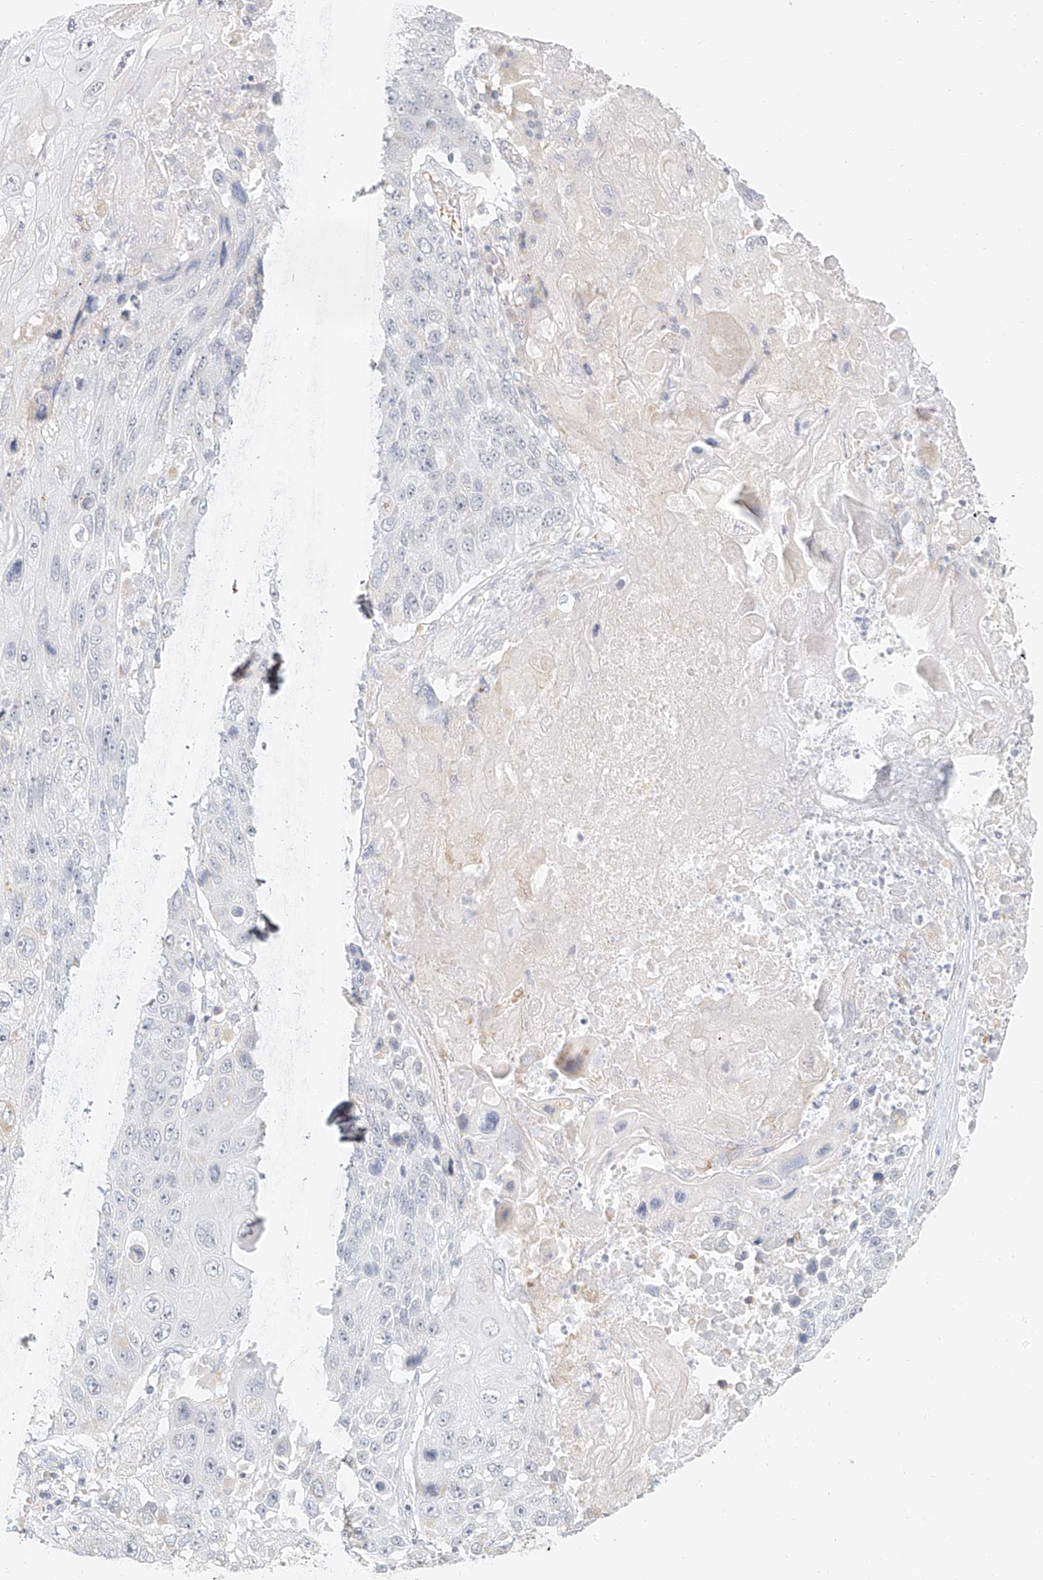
{"staining": {"intensity": "negative", "quantity": "none", "location": "none"}, "tissue": "lung cancer", "cell_type": "Tumor cells", "image_type": "cancer", "snomed": [{"axis": "morphology", "description": "Squamous cell carcinoma, NOS"}, {"axis": "topography", "description": "Lung"}], "caption": "DAB (3,3'-diaminobenzidine) immunohistochemical staining of lung squamous cell carcinoma shows no significant staining in tumor cells.", "gene": "CXorf58", "patient": {"sex": "male", "age": 61}}